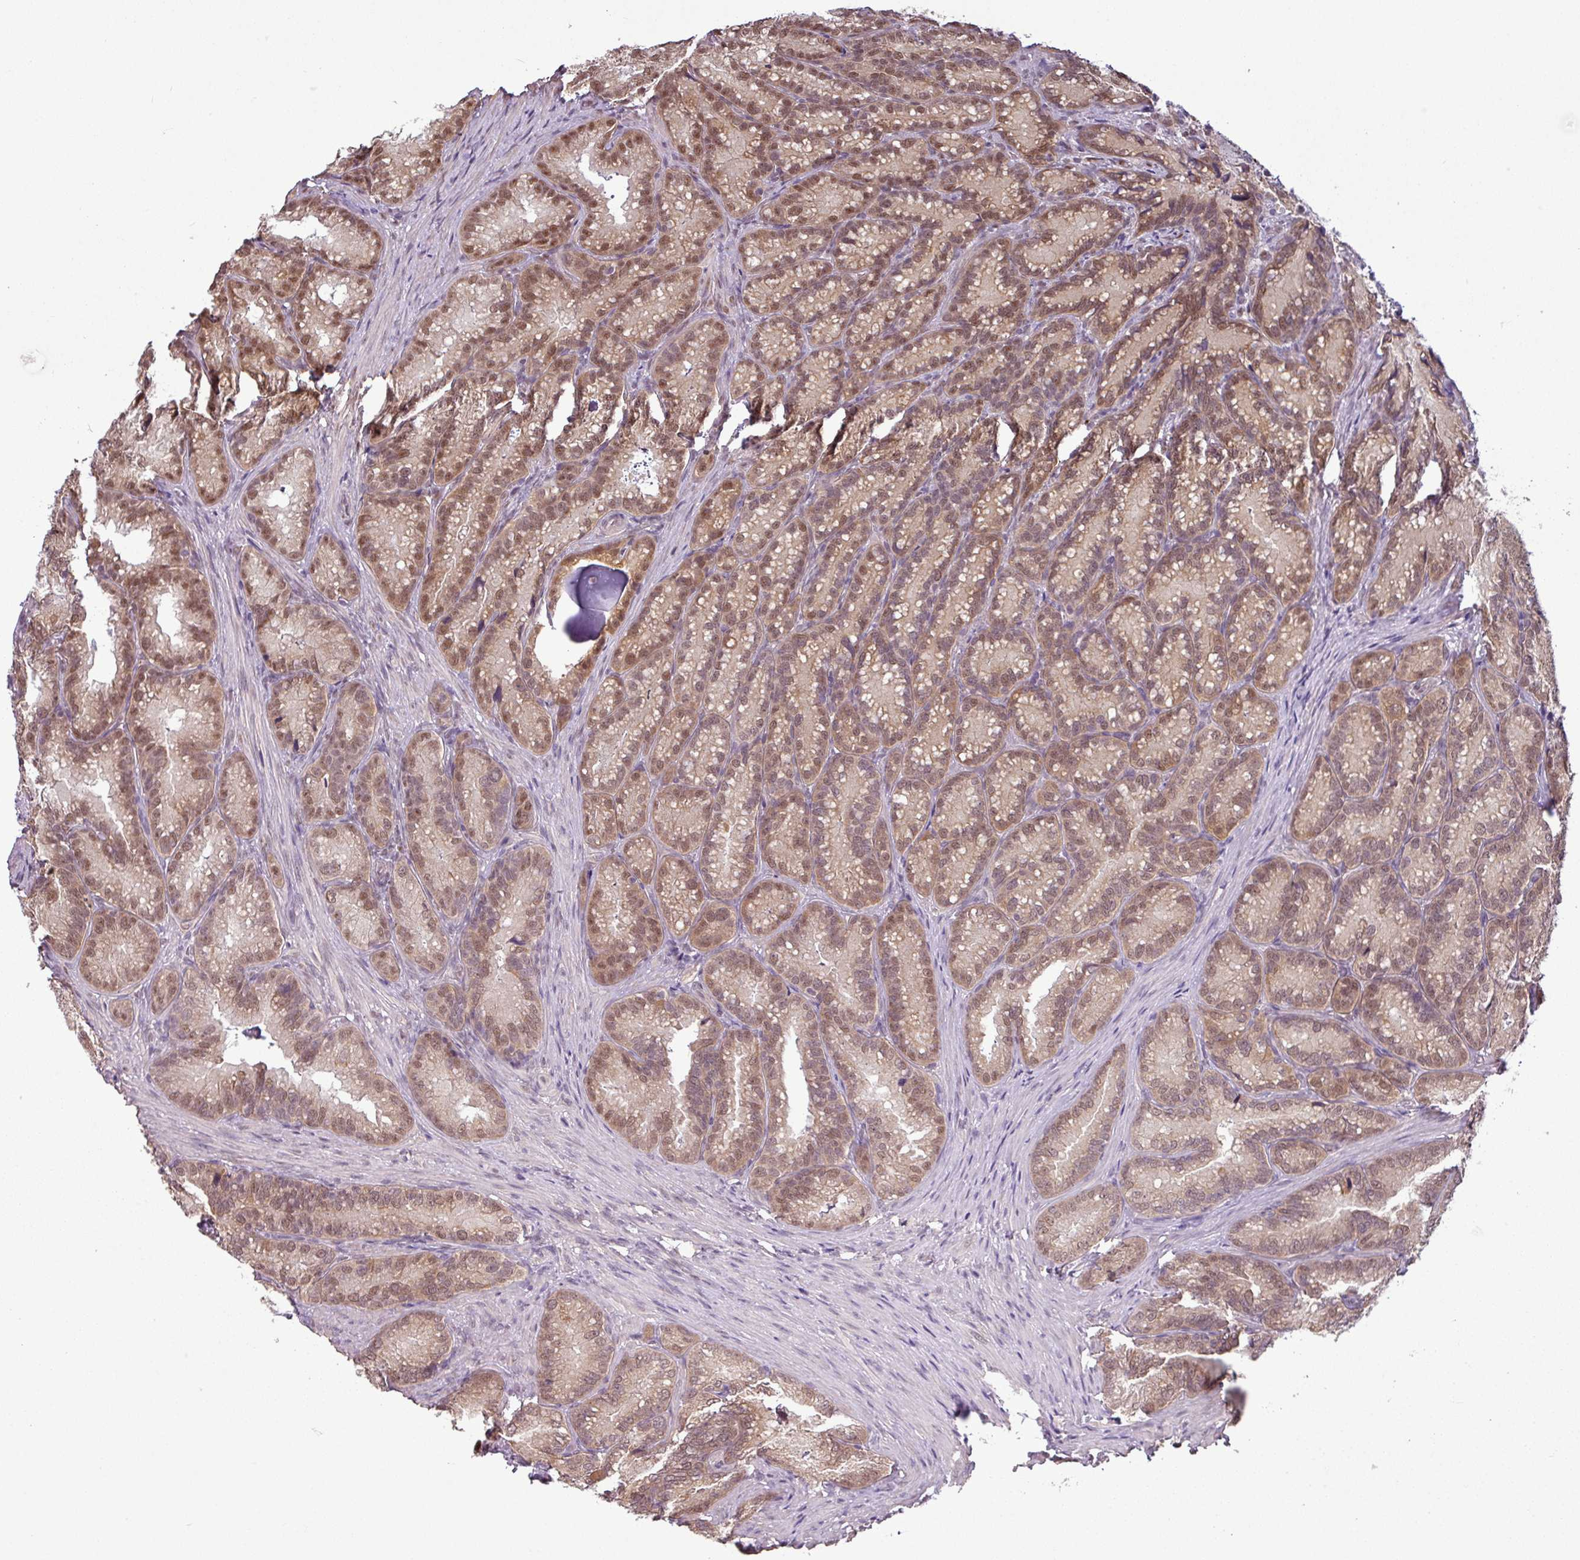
{"staining": {"intensity": "moderate", "quantity": ">75%", "location": "cytoplasmic/membranous,nuclear"}, "tissue": "seminal vesicle", "cell_type": "Glandular cells", "image_type": "normal", "snomed": [{"axis": "morphology", "description": "Normal tissue, NOS"}, {"axis": "topography", "description": "Seminal veicle"}], "caption": "This image reveals IHC staining of benign human seminal vesicle, with medium moderate cytoplasmic/membranous,nuclear expression in about >75% of glandular cells.", "gene": "ZNF217", "patient": {"sex": "male", "age": 58}}